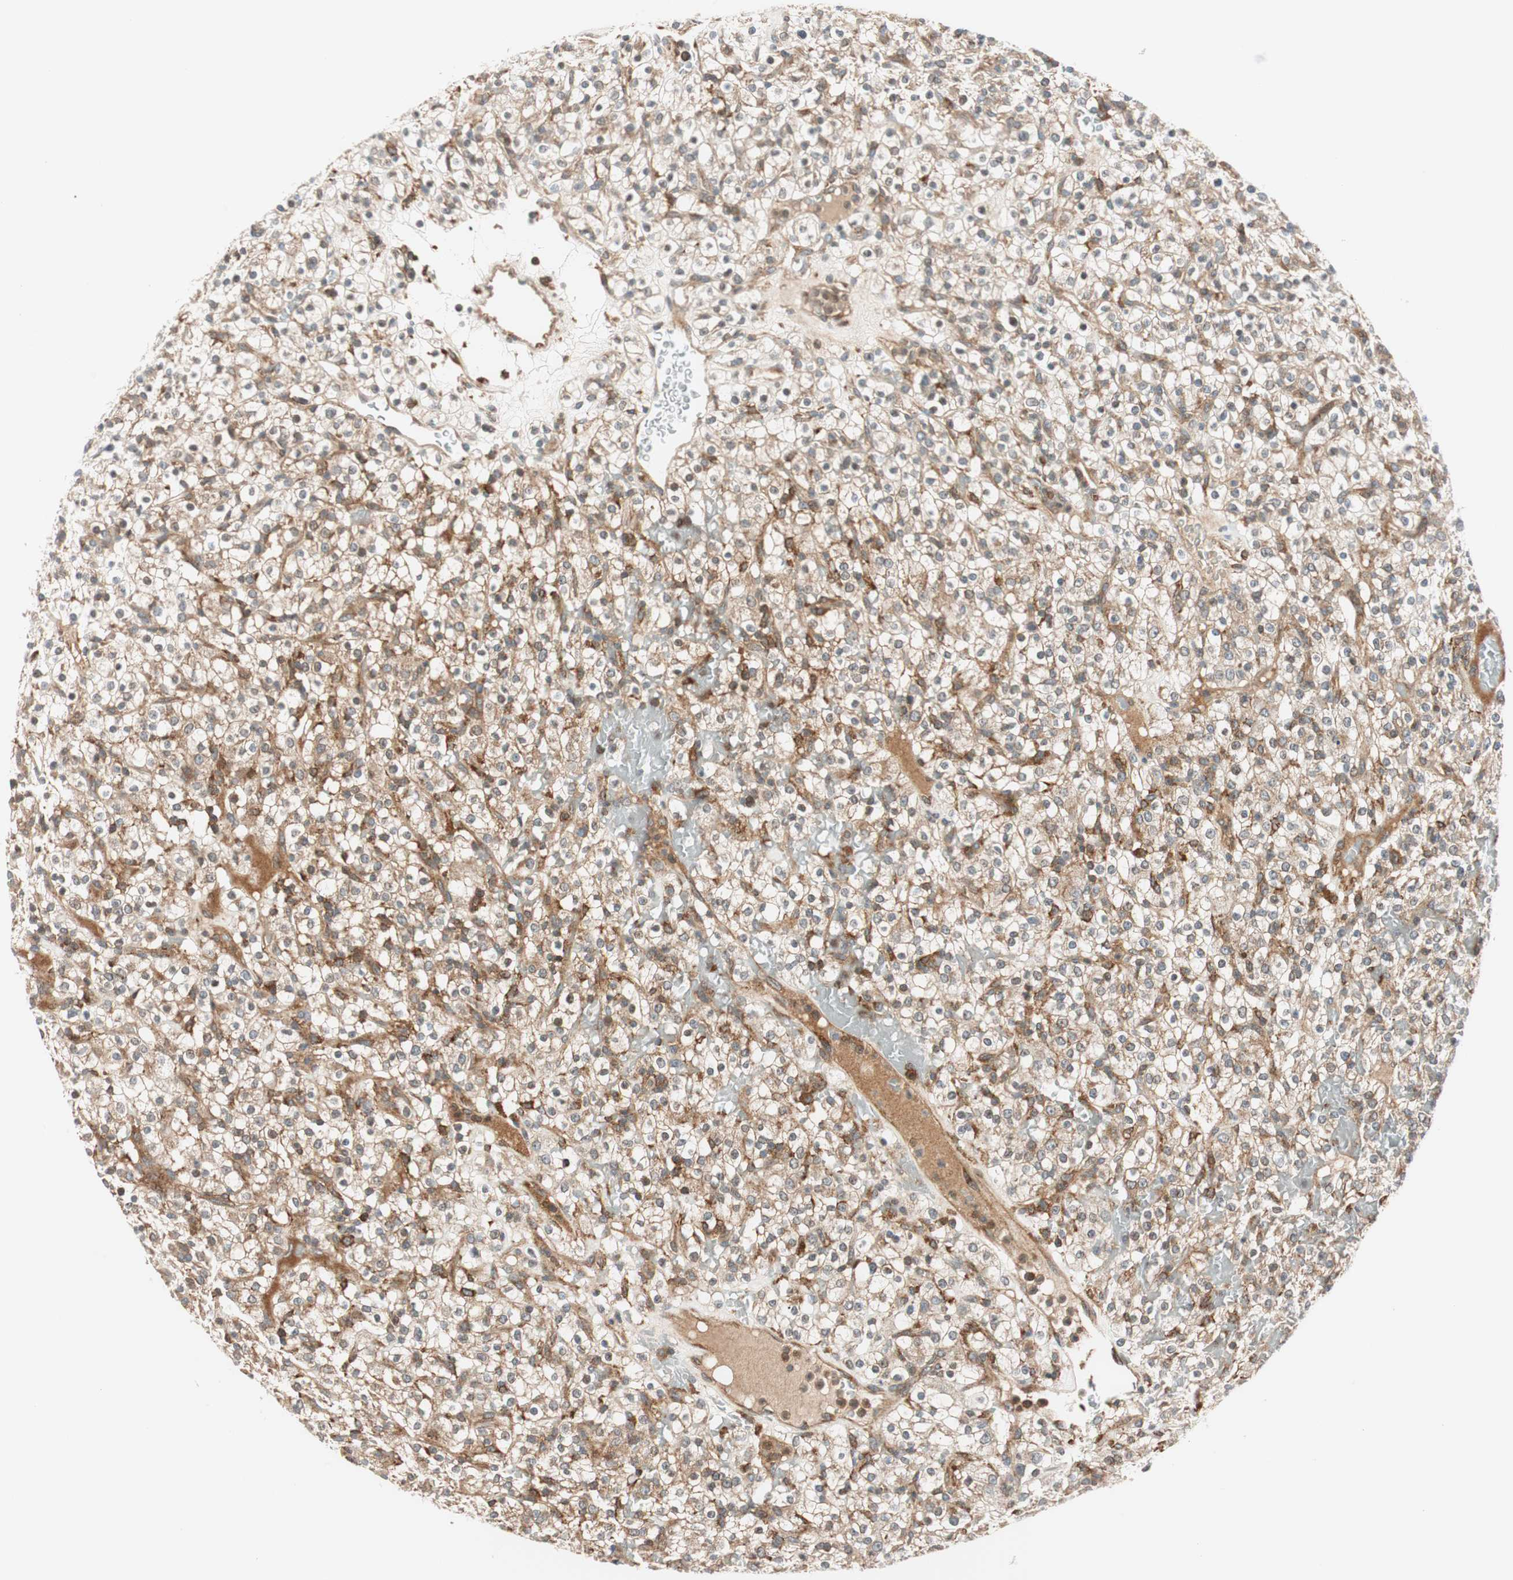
{"staining": {"intensity": "moderate", "quantity": ">75%", "location": "cytoplasmic/membranous"}, "tissue": "renal cancer", "cell_type": "Tumor cells", "image_type": "cancer", "snomed": [{"axis": "morphology", "description": "Normal tissue, NOS"}, {"axis": "morphology", "description": "Adenocarcinoma, NOS"}, {"axis": "topography", "description": "Kidney"}], "caption": "Protein expression analysis of renal cancer (adenocarcinoma) exhibits moderate cytoplasmic/membranous positivity in approximately >75% of tumor cells.", "gene": "ABI1", "patient": {"sex": "female", "age": 72}}